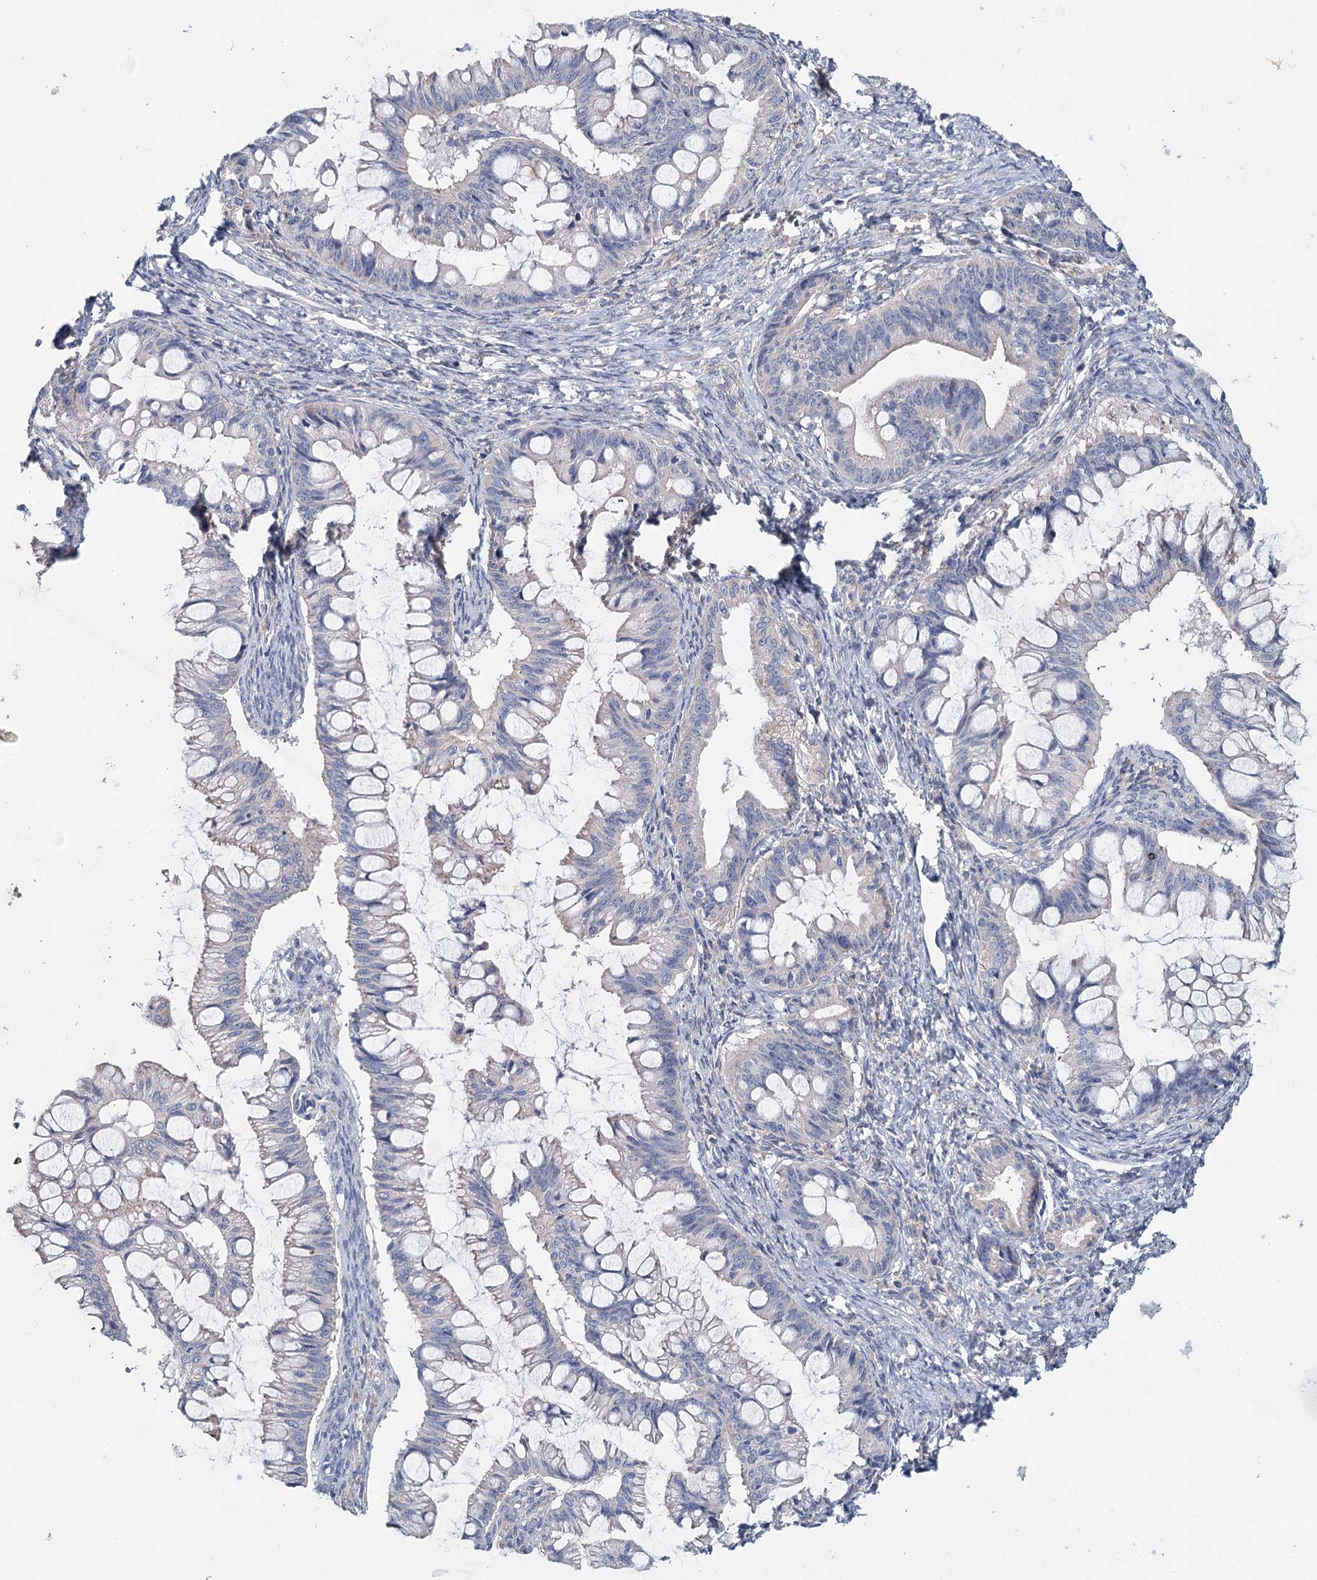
{"staining": {"intensity": "negative", "quantity": "none", "location": "none"}, "tissue": "ovarian cancer", "cell_type": "Tumor cells", "image_type": "cancer", "snomed": [{"axis": "morphology", "description": "Cystadenocarcinoma, mucinous, NOS"}, {"axis": "topography", "description": "Ovary"}], "caption": "Histopathology image shows no significant protein positivity in tumor cells of ovarian cancer (mucinous cystadenocarcinoma).", "gene": "ANKRD16", "patient": {"sex": "female", "age": 73}}